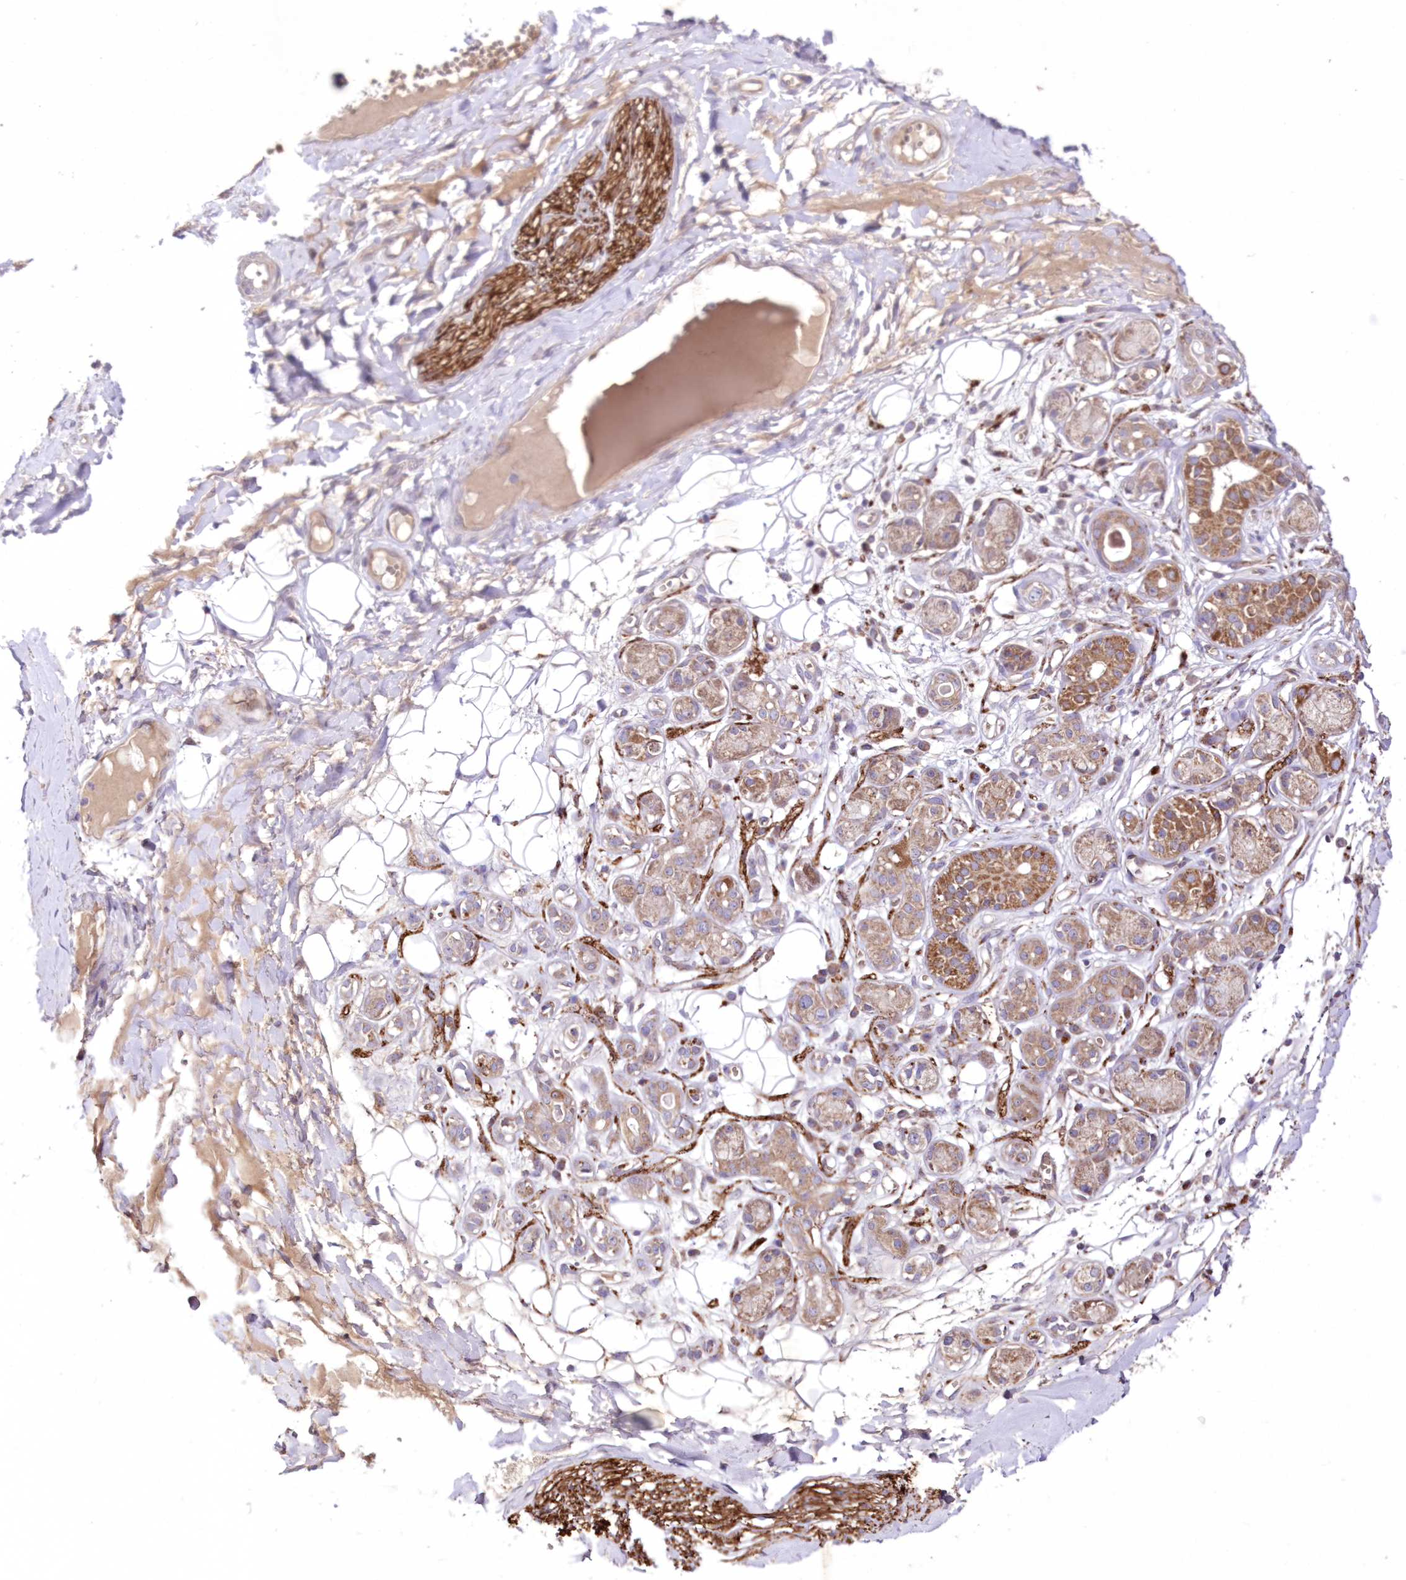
{"staining": {"intensity": "negative", "quantity": "none", "location": "none"}, "tissue": "adipose tissue", "cell_type": "Adipocytes", "image_type": "normal", "snomed": [{"axis": "morphology", "description": "Normal tissue, NOS"}, {"axis": "morphology", "description": "Inflammation, NOS"}, {"axis": "topography", "description": "Salivary gland"}, {"axis": "topography", "description": "Peripheral nerve tissue"}], "caption": "Unremarkable adipose tissue was stained to show a protein in brown. There is no significant expression in adipocytes. The staining was performed using DAB to visualize the protein expression in brown, while the nuclei were stained in blue with hematoxylin (Magnification: 20x).", "gene": "FCHO2", "patient": {"sex": "female", "age": 75}}